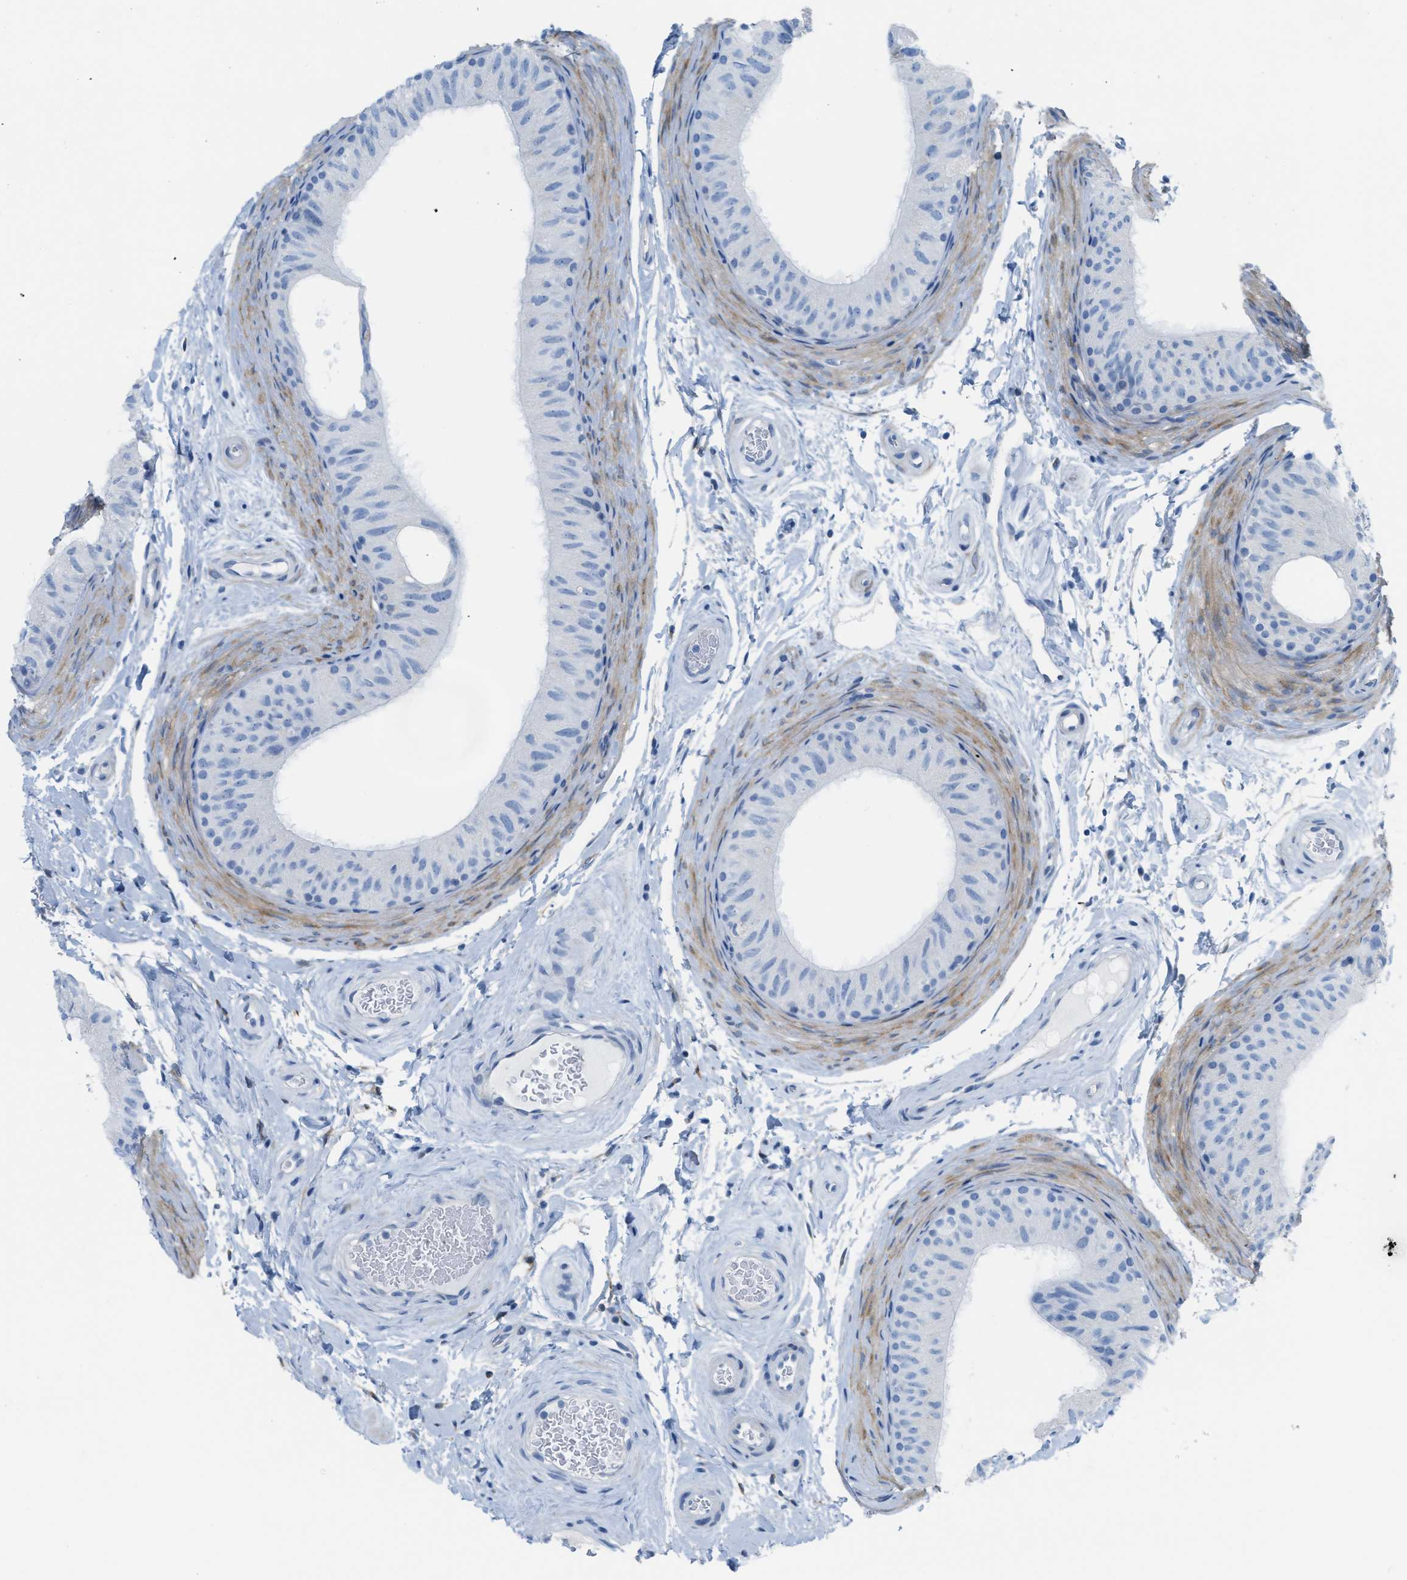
{"staining": {"intensity": "negative", "quantity": "none", "location": "none"}, "tissue": "epididymis", "cell_type": "Glandular cells", "image_type": "normal", "snomed": [{"axis": "morphology", "description": "Normal tissue, NOS"}, {"axis": "topography", "description": "Epididymis"}], "caption": "Immunohistochemistry (IHC) image of benign human epididymis stained for a protein (brown), which reveals no staining in glandular cells. Nuclei are stained in blue.", "gene": "ASGR1", "patient": {"sex": "male", "age": 34}}